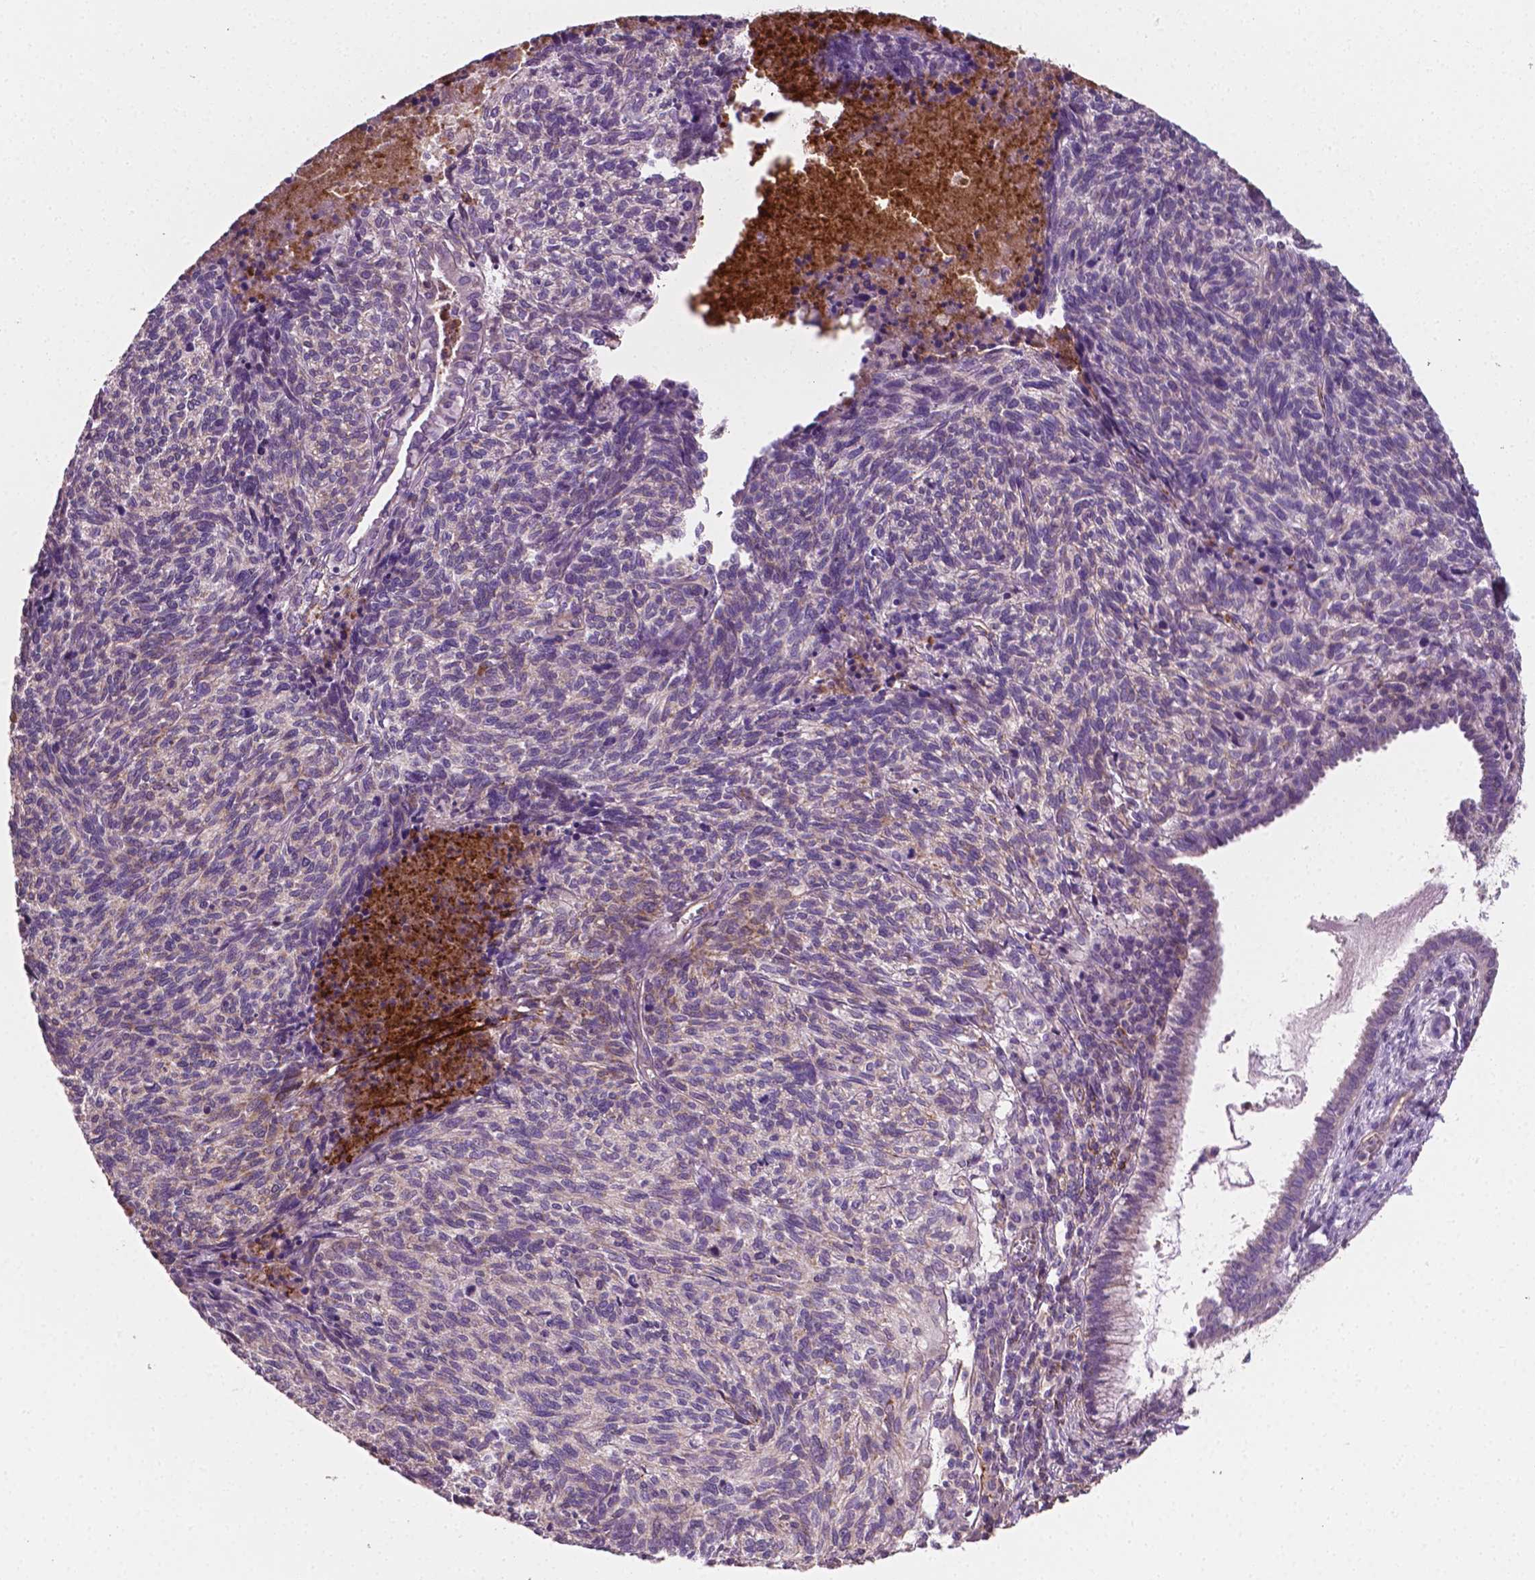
{"staining": {"intensity": "negative", "quantity": "none", "location": "none"}, "tissue": "cervical cancer", "cell_type": "Tumor cells", "image_type": "cancer", "snomed": [{"axis": "morphology", "description": "Squamous cell carcinoma, NOS"}, {"axis": "topography", "description": "Cervix"}], "caption": "Cervical squamous cell carcinoma stained for a protein using immunohistochemistry (IHC) shows no positivity tumor cells.", "gene": "PTX3", "patient": {"sex": "female", "age": 45}}